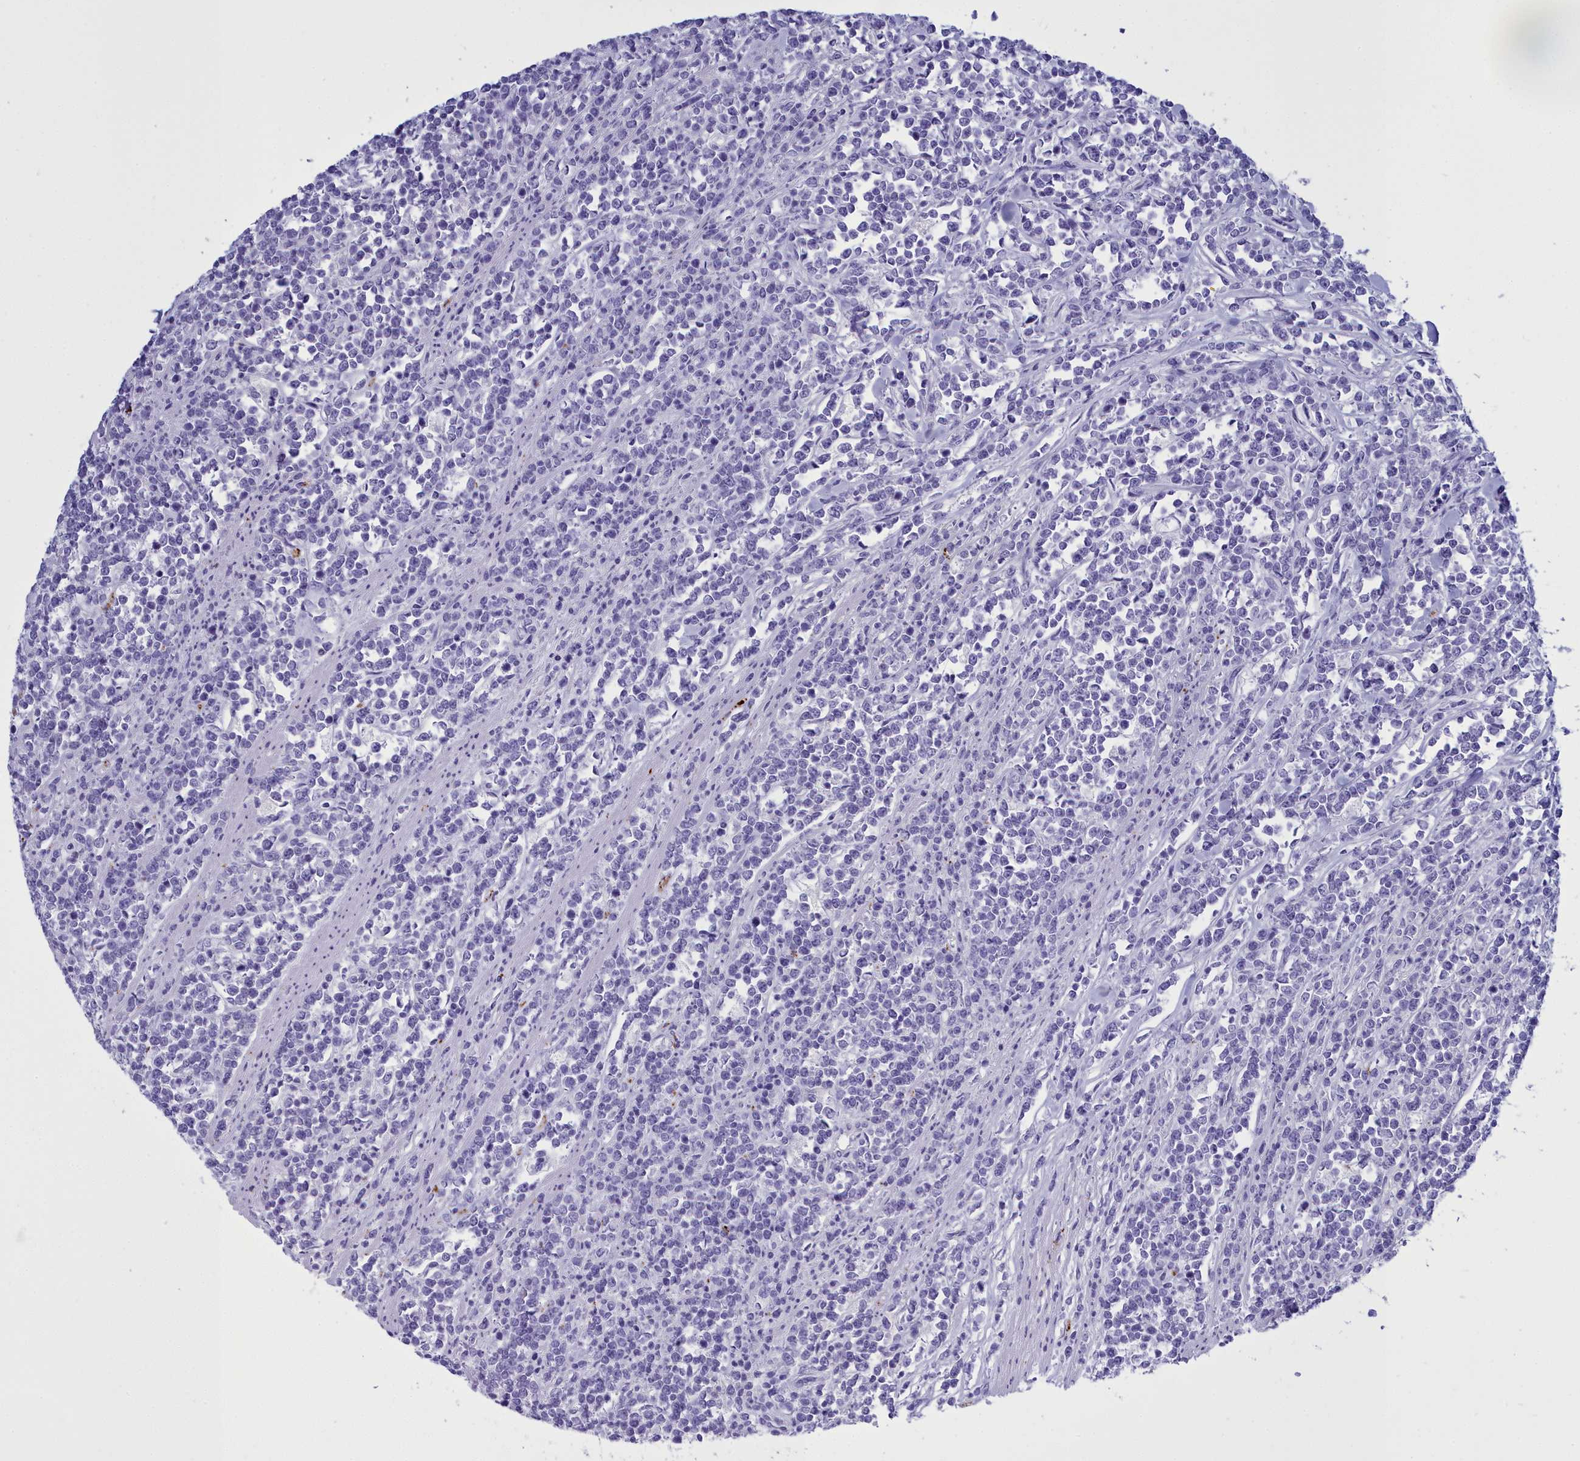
{"staining": {"intensity": "negative", "quantity": "none", "location": "none"}, "tissue": "lymphoma", "cell_type": "Tumor cells", "image_type": "cancer", "snomed": [{"axis": "morphology", "description": "Malignant lymphoma, non-Hodgkin's type, High grade"}, {"axis": "topography", "description": "Small intestine"}], "caption": "An immunohistochemistry (IHC) micrograph of lymphoma is shown. There is no staining in tumor cells of lymphoma.", "gene": "MAP6", "patient": {"sex": "male", "age": 8}}